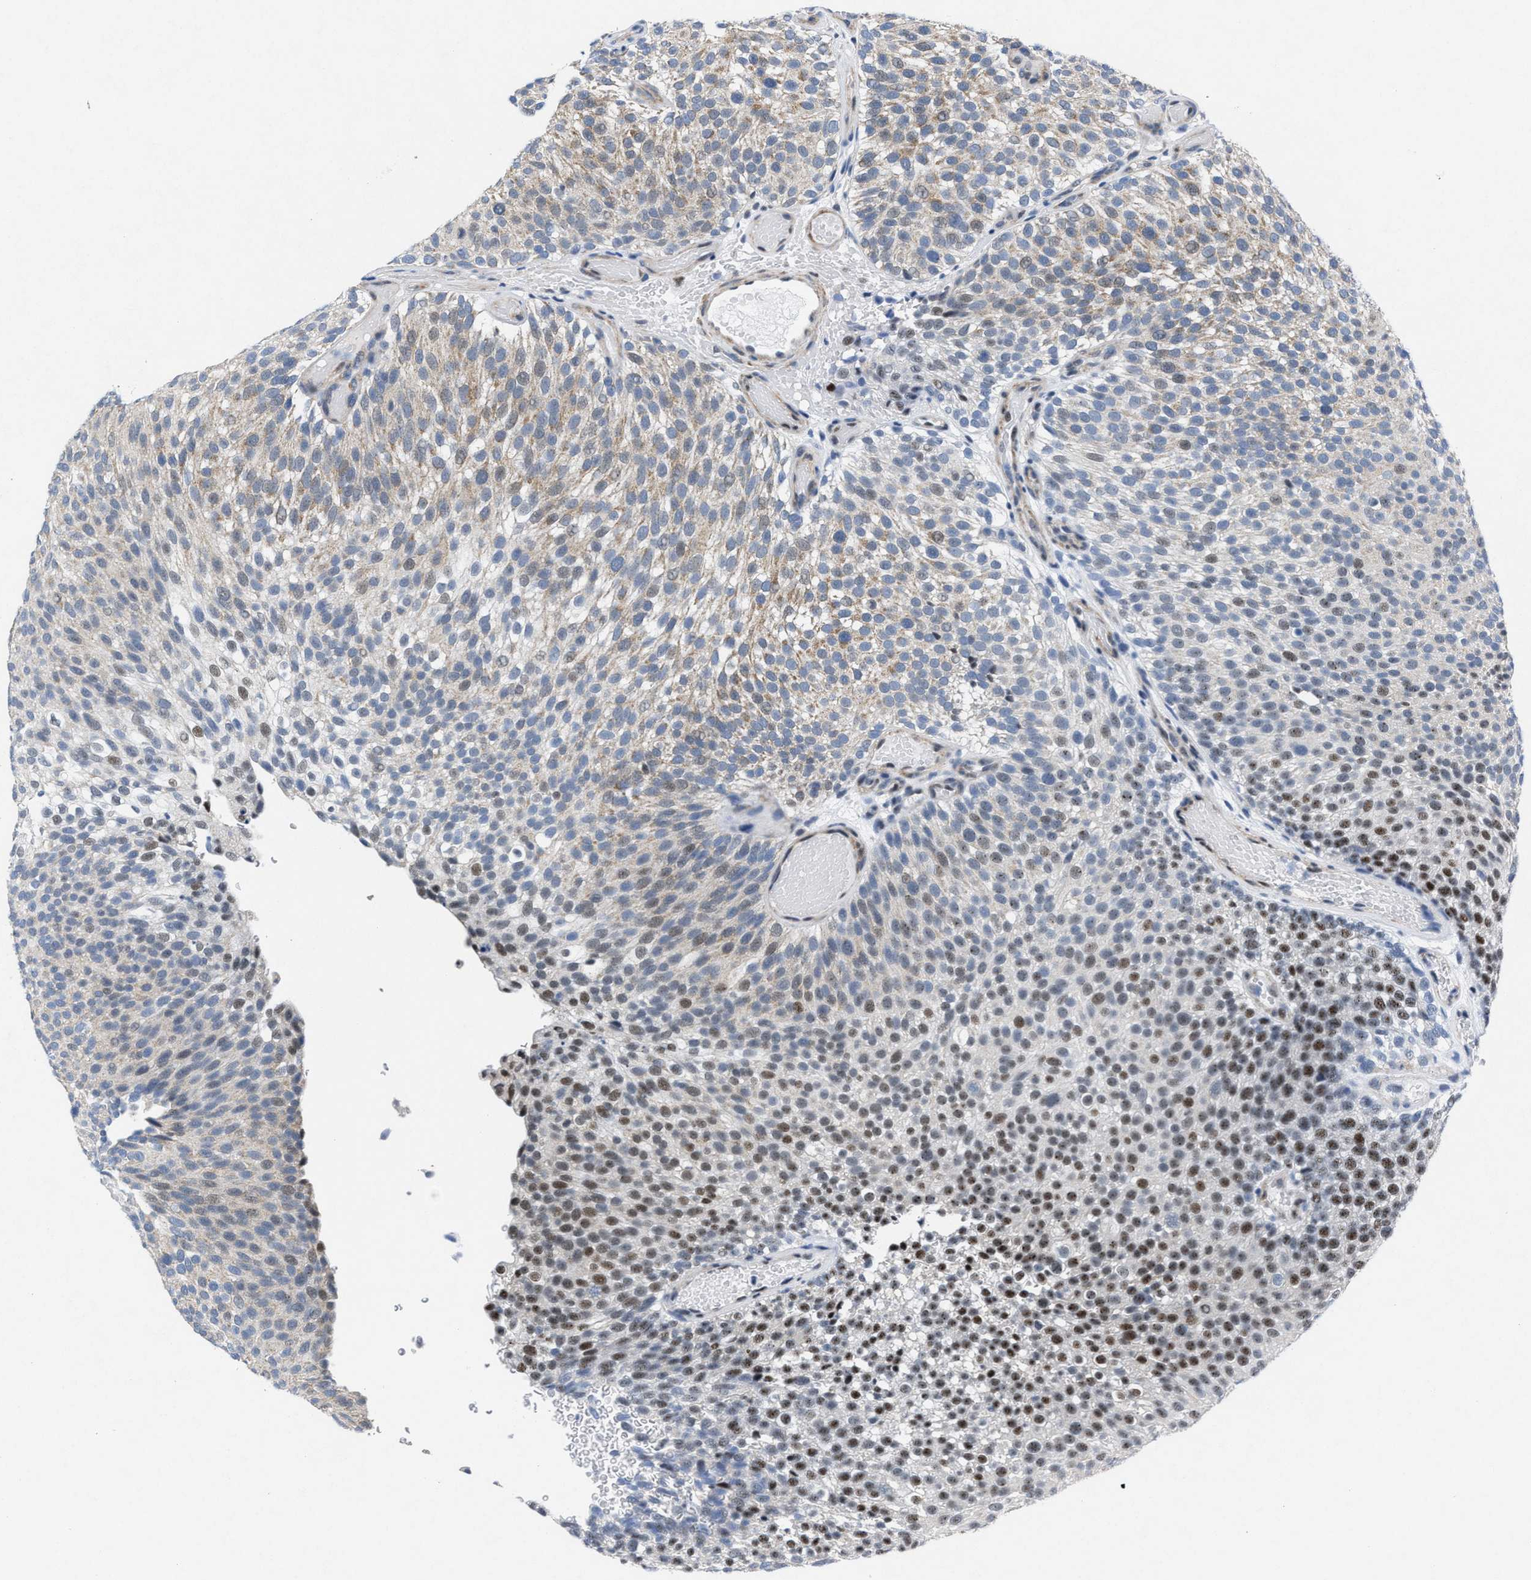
{"staining": {"intensity": "moderate", "quantity": "25%-75%", "location": "cytoplasmic/membranous,nuclear"}, "tissue": "urothelial cancer", "cell_type": "Tumor cells", "image_type": "cancer", "snomed": [{"axis": "morphology", "description": "Urothelial carcinoma, Low grade"}, {"axis": "topography", "description": "Urinary bladder"}], "caption": "Urothelial carcinoma (low-grade) stained for a protein reveals moderate cytoplasmic/membranous and nuclear positivity in tumor cells. Nuclei are stained in blue.", "gene": "ID3", "patient": {"sex": "male", "age": 78}}